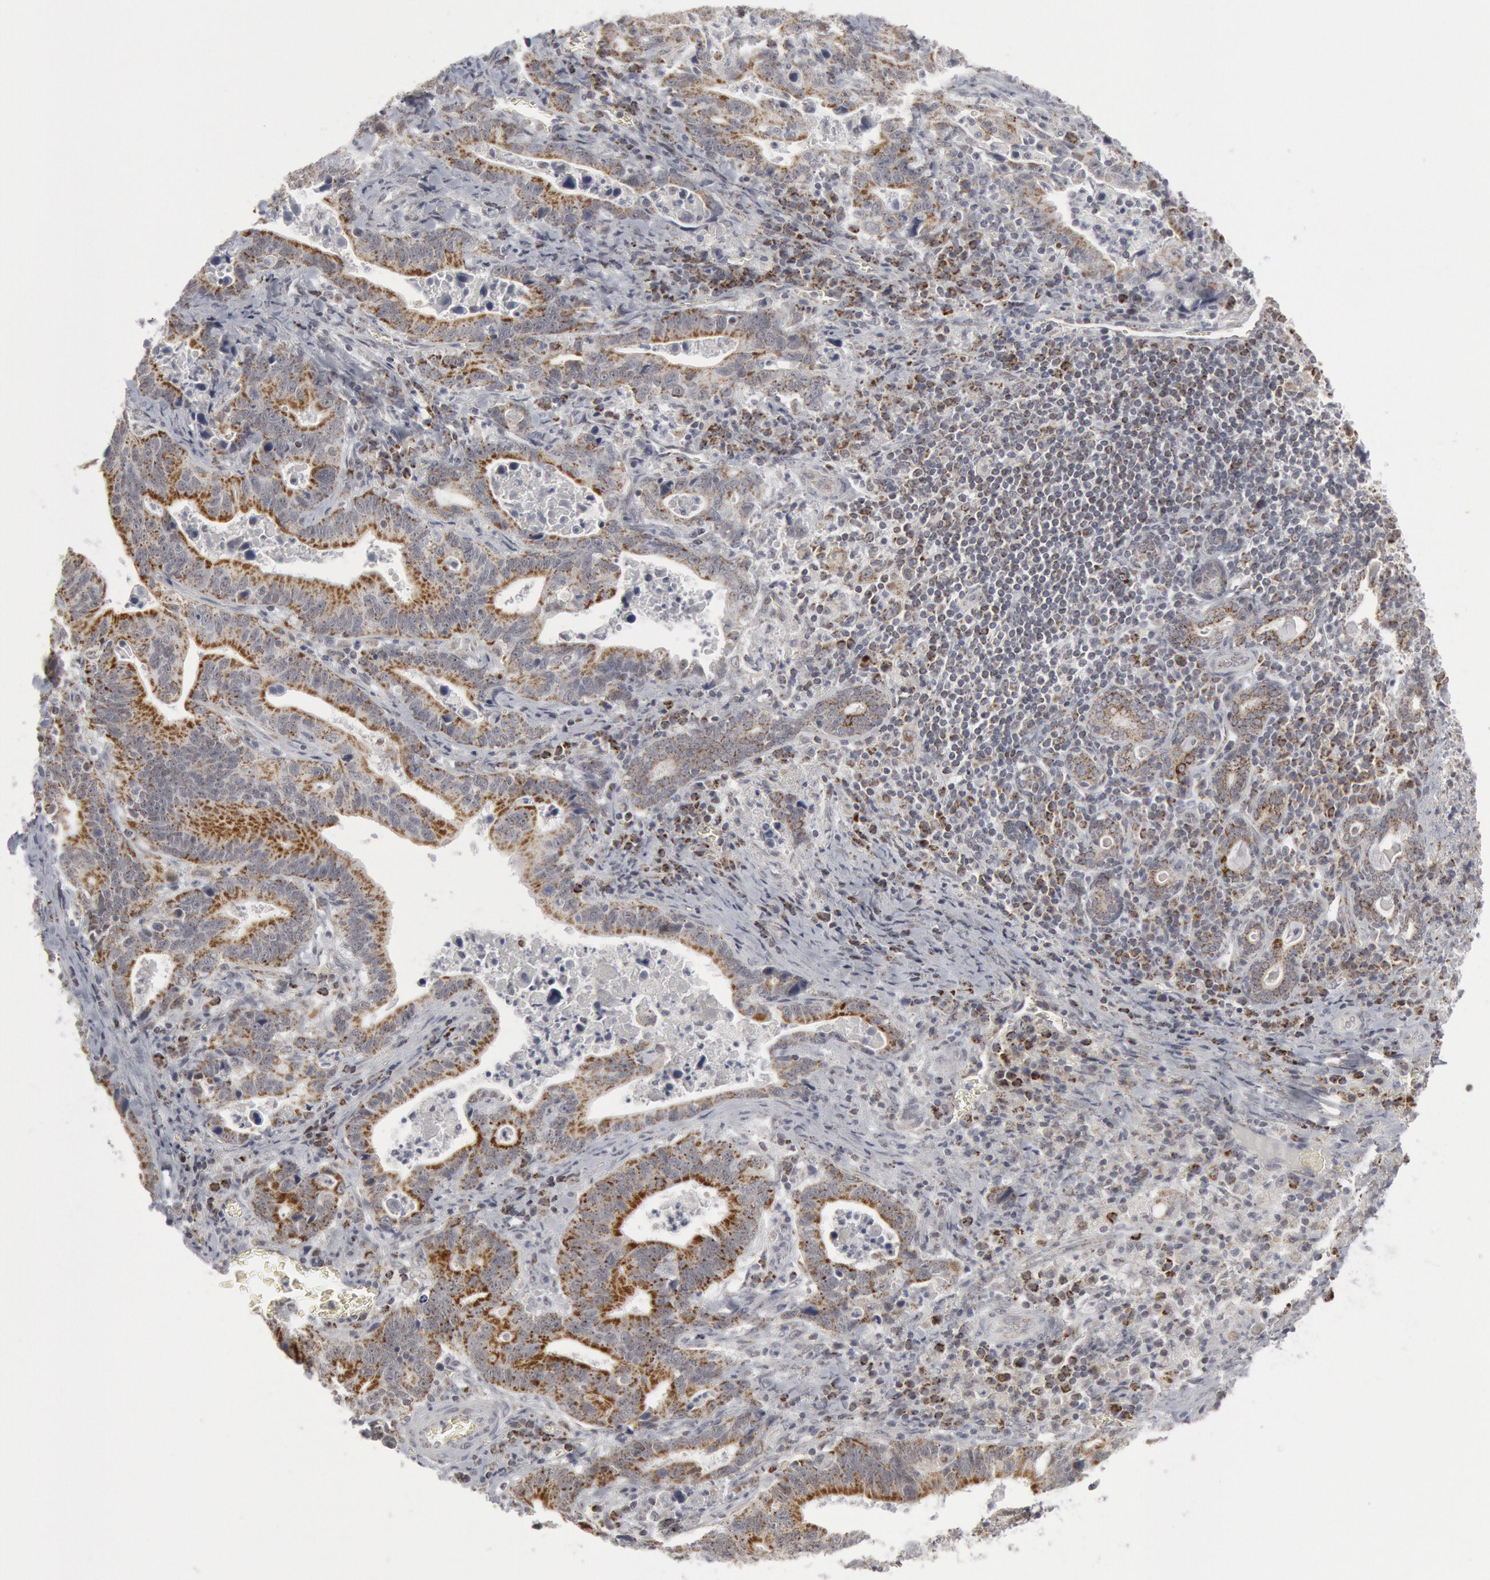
{"staining": {"intensity": "moderate", "quantity": ">75%", "location": "cytoplasmic/membranous"}, "tissue": "stomach cancer", "cell_type": "Tumor cells", "image_type": "cancer", "snomed": [{"axis": "morphology", "description": "Adenocarcinoma, NOS"}, {"axis": "topography", "description": "Stomach, upper"}], "caption": "Stomach adenocarcinoma stained with DAB IHC demonstrates medium levels of moderate cytoplasmic/membranous staining in about >75% of tumor cells. (Stains: DAB in brown, nuclei in blue, Microscopy: brightfield microscopy at high magnification).", "gene": "CASP9", "patient": {"sex": "male", "age": 63}}